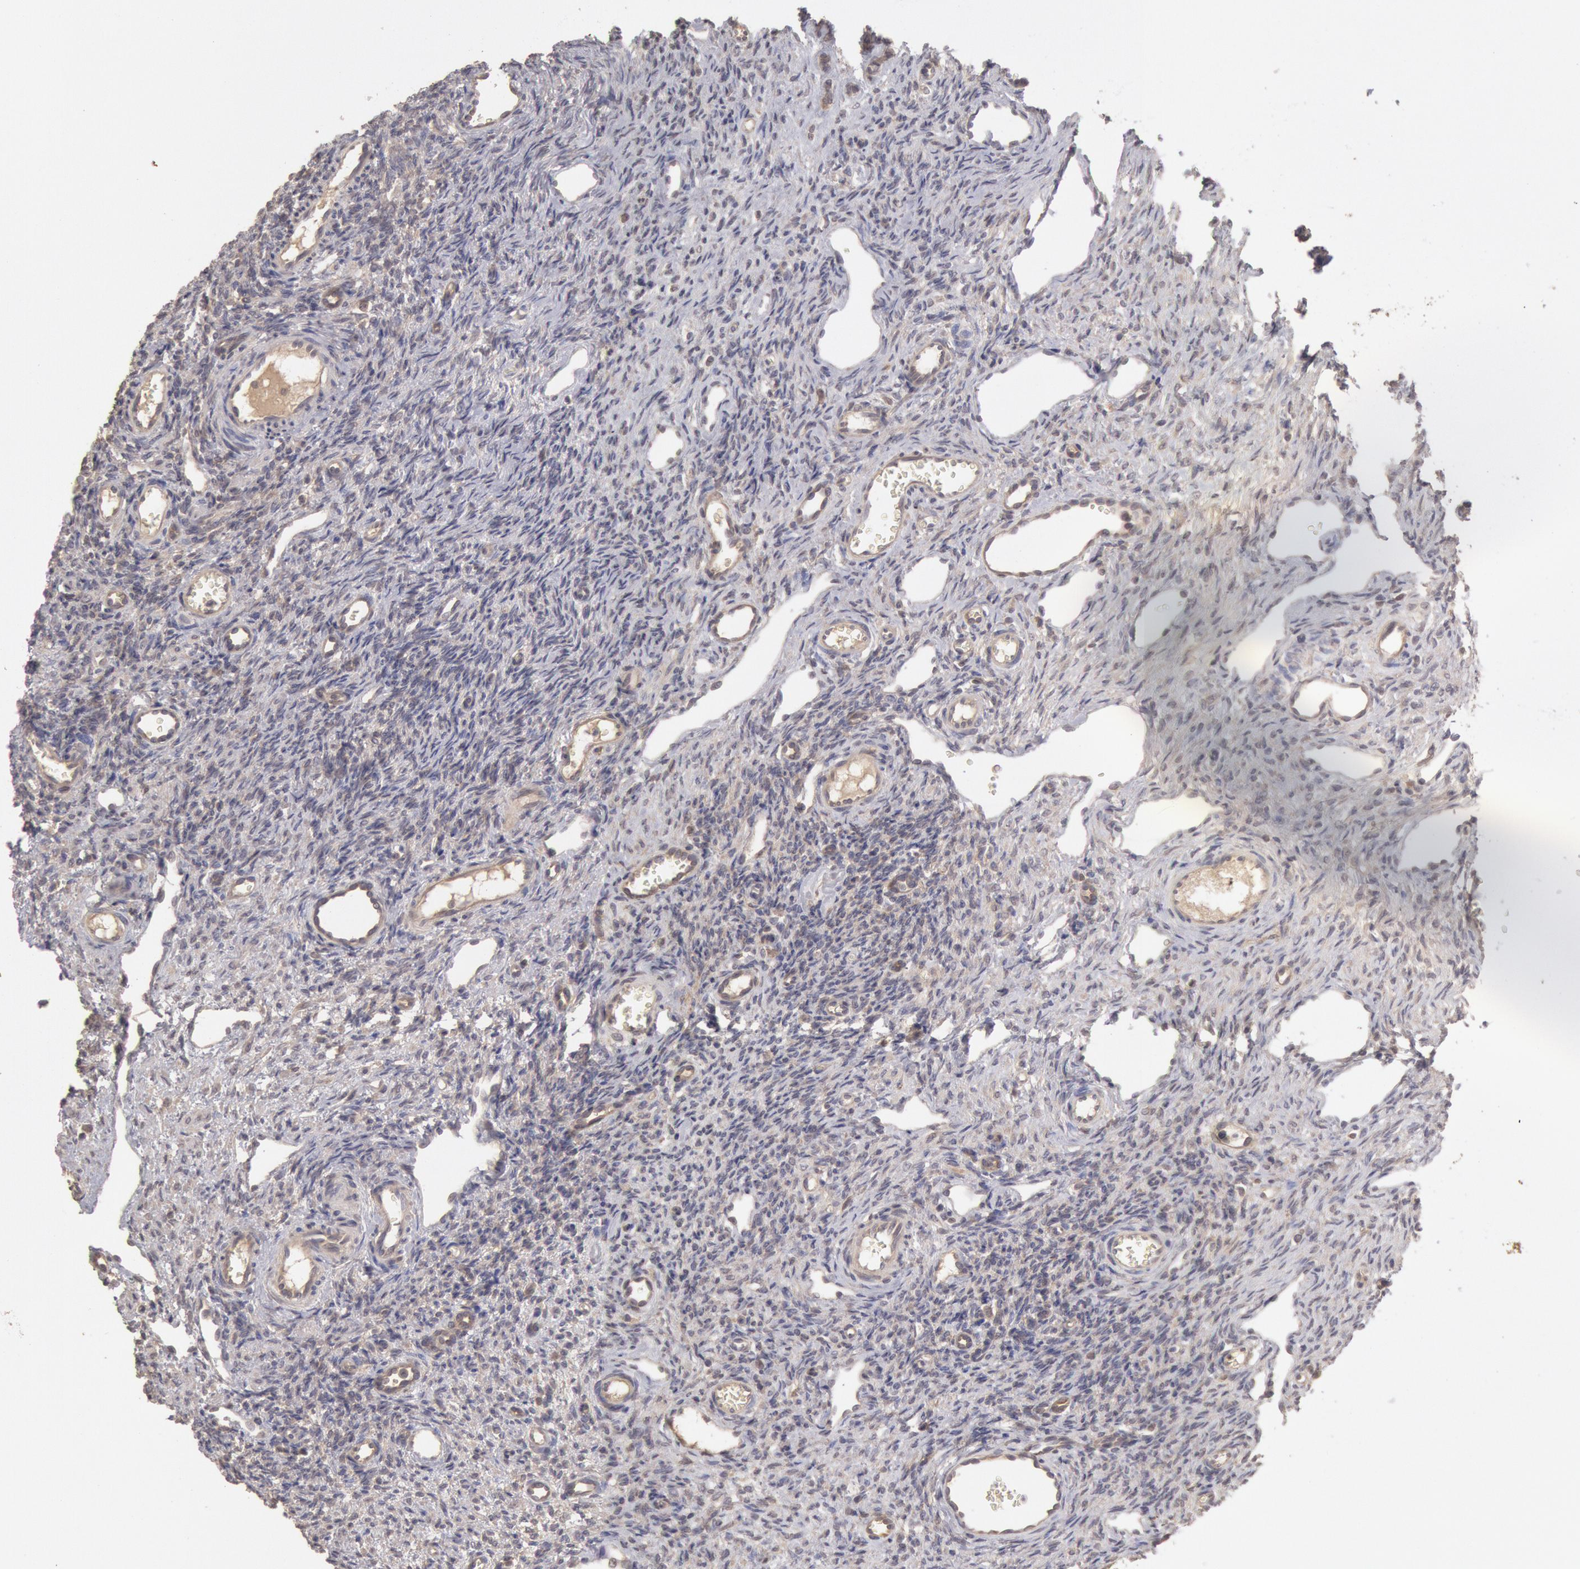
{"staining": {"intensity": "negative", "quantity": "none", "location": "none"}, "tissue": "ovary", "cell_type": "Follicle cells", "image_type": "normal", "snomed": [{"axis": "morphology", "description": "Normal tissue, NOS"}, {"axis": "topography", "description": "Ovary"}], "caption": "IHC of unremarkable ovary shows no positivity in follicle cells. (Stains: DAB immunohistochemistry (IHC) with hematoxylin counter stain, Microscopy: brightfield microscopy at high magnification).", "gene": "ZFP36L1", "patient": {"sex": "female", "age": 33}}